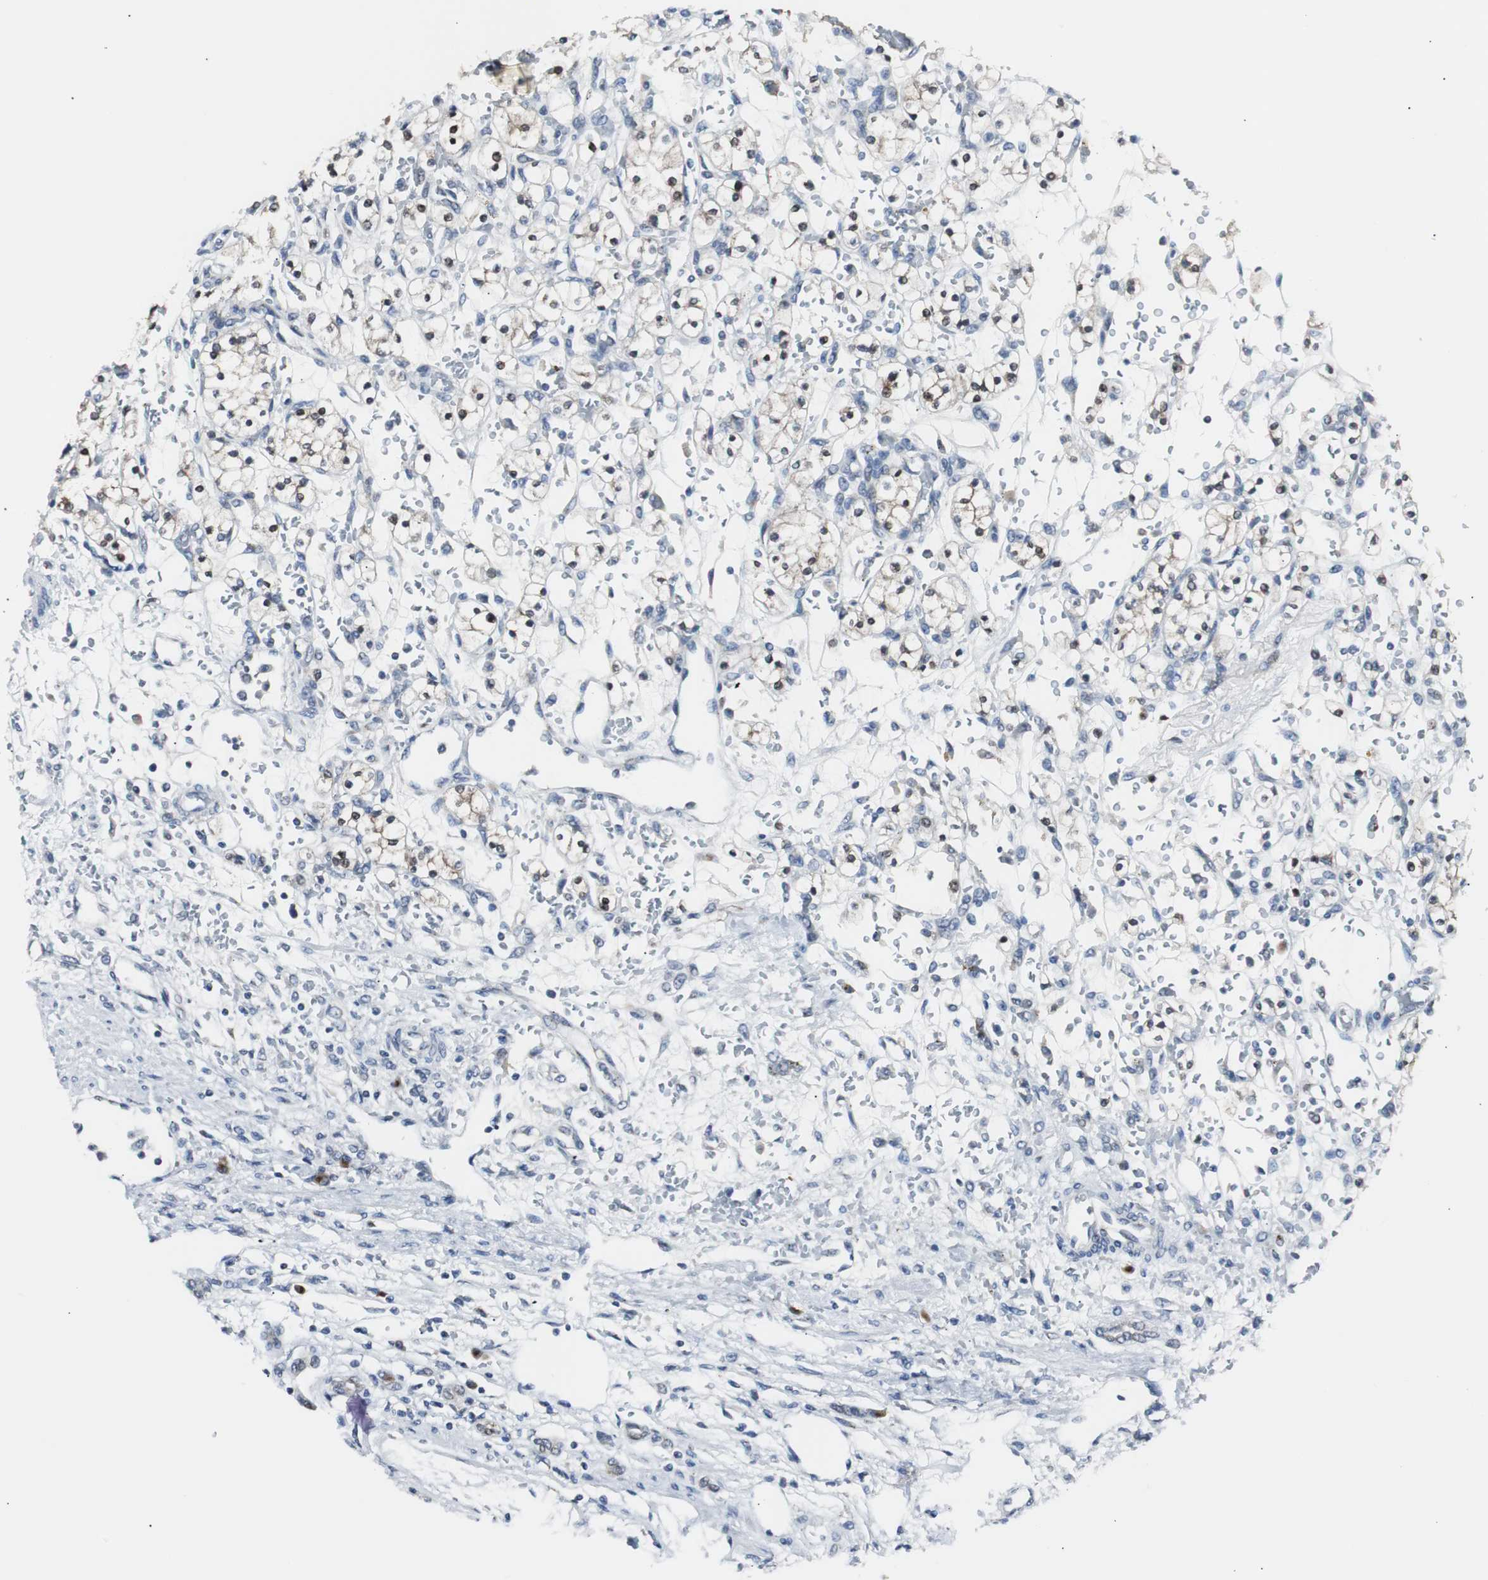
{"staining": {"intensity": "moderate", "quantity": "<25%", "location": "nuclear"}, "tissue": "renal cancer", "cell_type": "Tumor cells", "image_type": "cancer", "snomed": [{"axis": "morphology", "description": "Normal tissue, NOS"}, {"axis": "morphology", "description": "Adenocarcinoma, NOS"}, {"axis": "topography", "description": "Kidney"}], "caption": "Protein staining of renal cancer tissue reveals moderate nuclear positivity in approximately <25% of tumor cells.", "gene": "SOX30", "patient": {"sex": "female", "age": 55}}